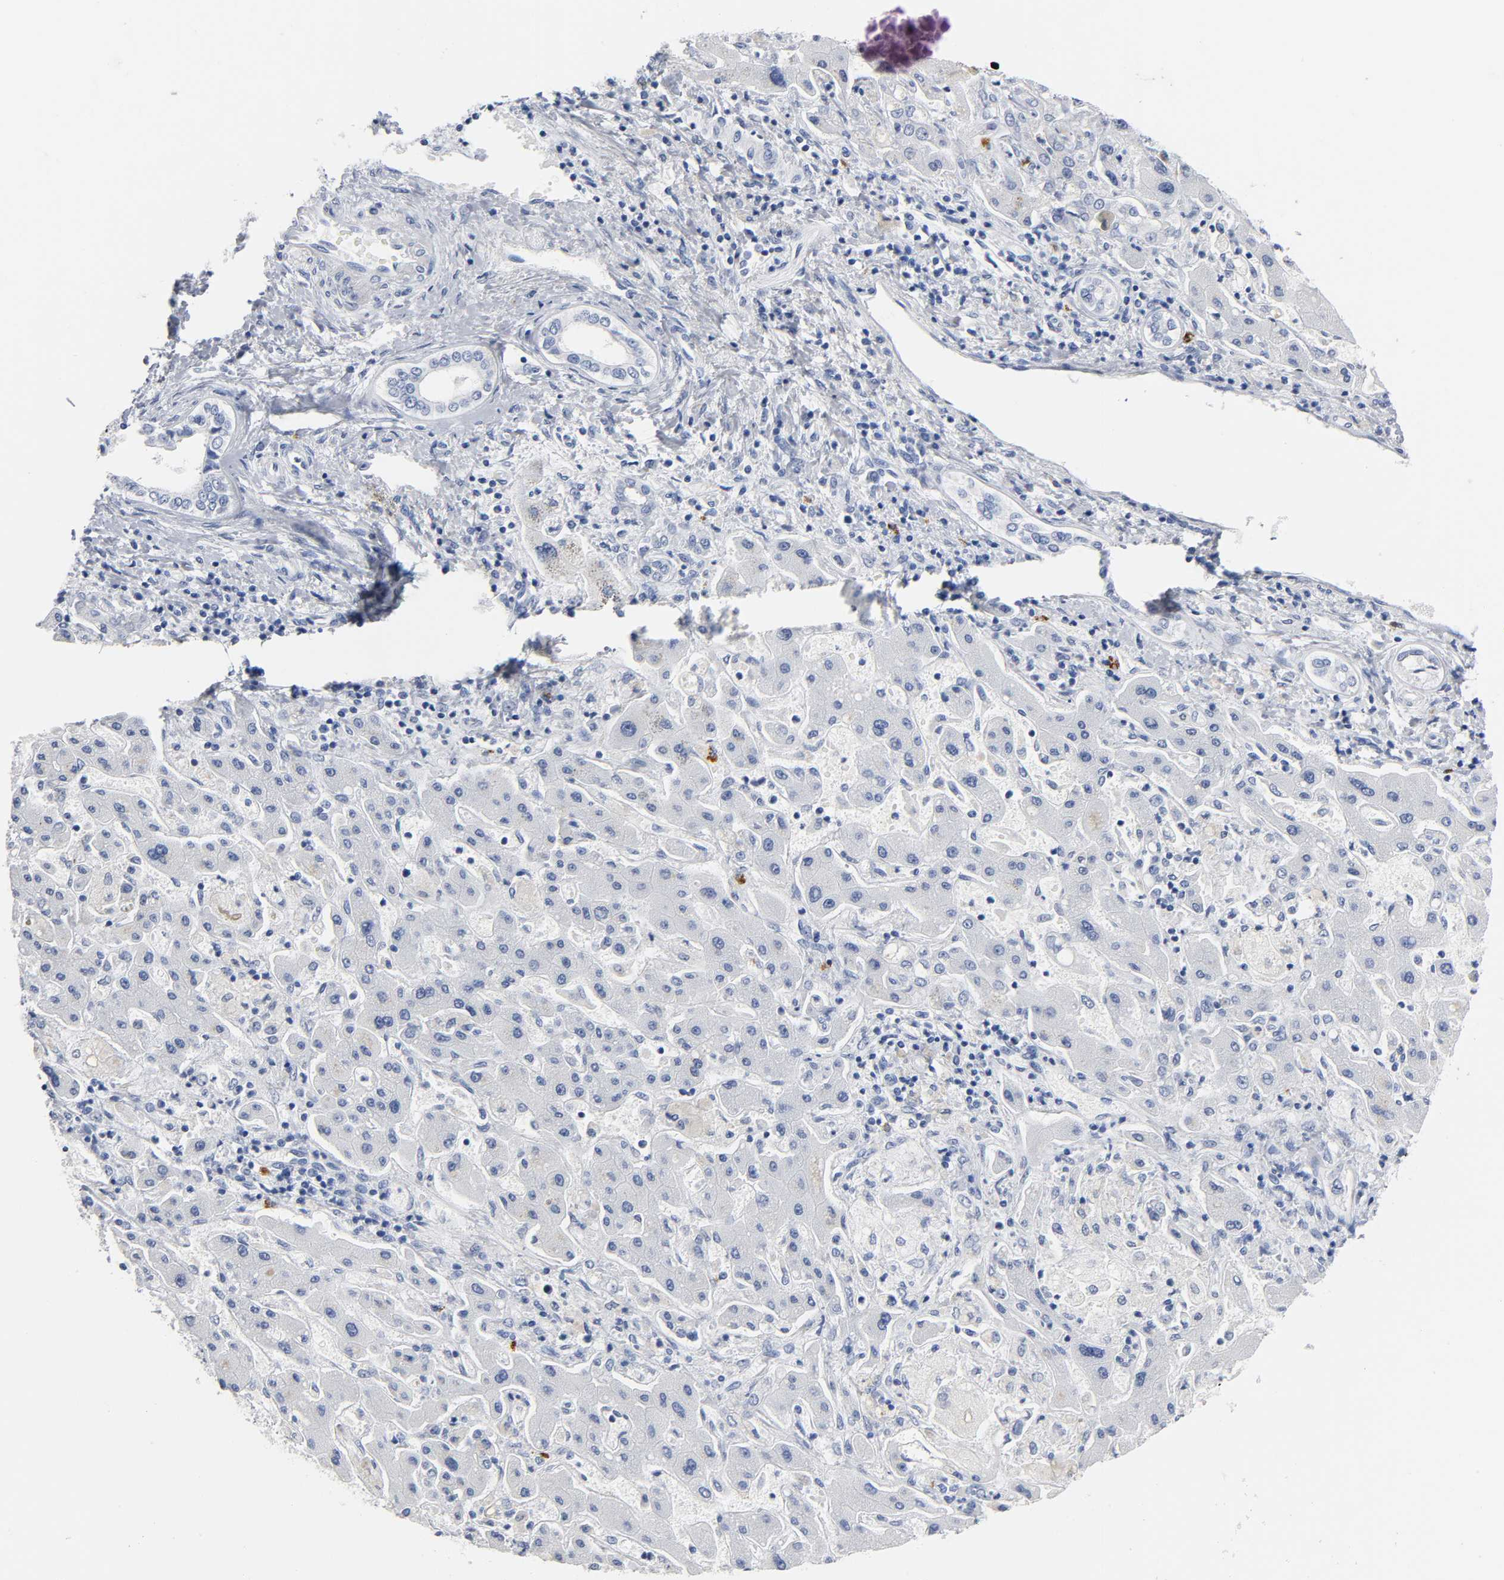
{"staining": {"intensity": "negative", "quantity": "none", "location": "none"}, "tissue": "liver cancer", "cell_type": "Tumor cells", "image_type": "cancer", "snomed": [{"axis": "morphology", "description": "Cholangiocarcinoma"}, {"axis": "topography", "description": "Liver"}], "caption": "Immunohistochemistry photomicrograph of human liver cancer stained for a protein (brown), which exhibits no expression in tumor cells.", "gene": "NAB2", "patient": {"sex": "male", "age": 50}}